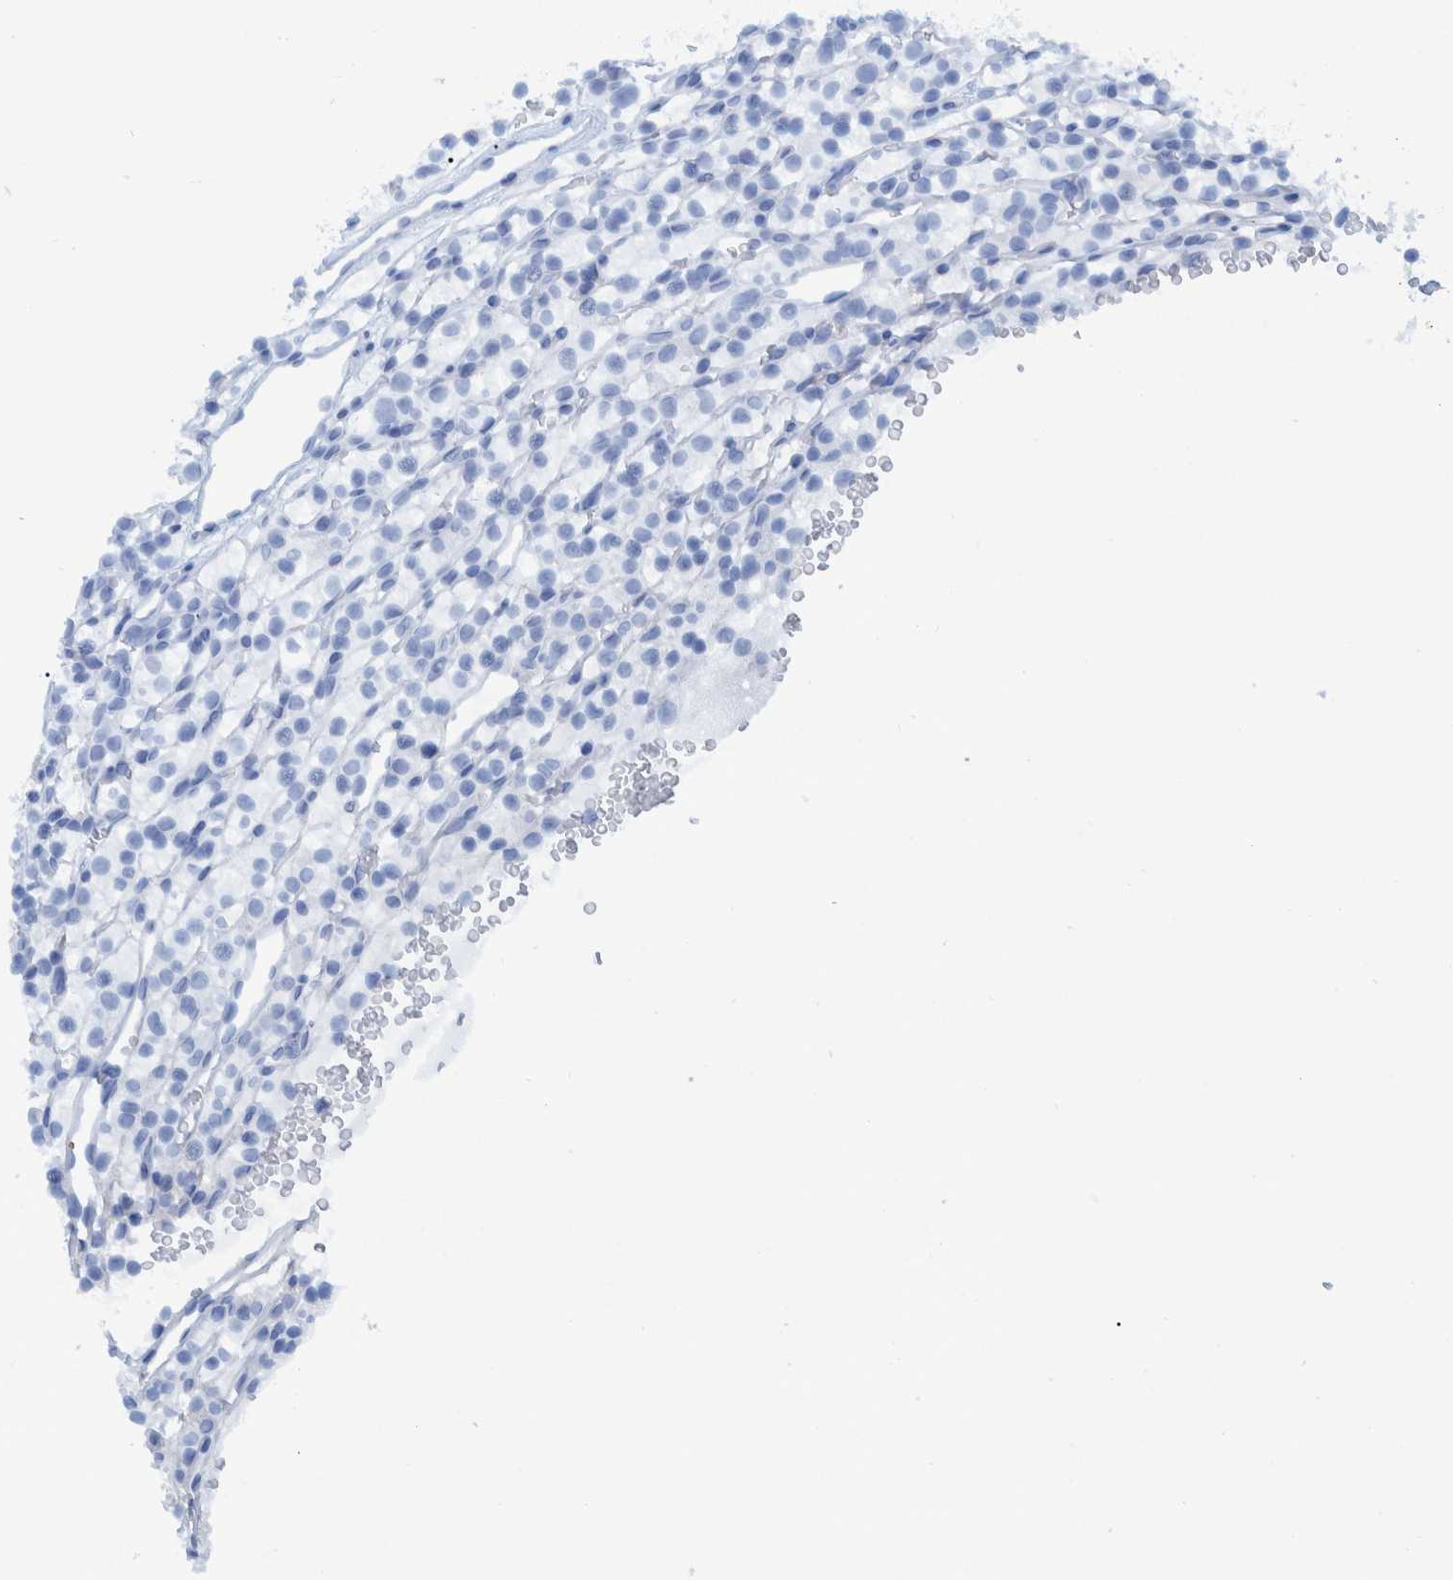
{"staining": {"intensity": "negative", "quantity": "none", "location": "none"}, "tissue": "renal cancer", "cell_type": "Tumor cells", "image_type": "cancer", "snomed": [{"axis": "morphology", "description": "Adenocarcinoma, NOS"}, {"axis": "topography", "description": "Kidney"}], "caption": "There is no significant positivity in tumor cells of adenocarcinoma (renal).", "gene": "BZW2", "patient": {"sex": "female", "age": 57}}